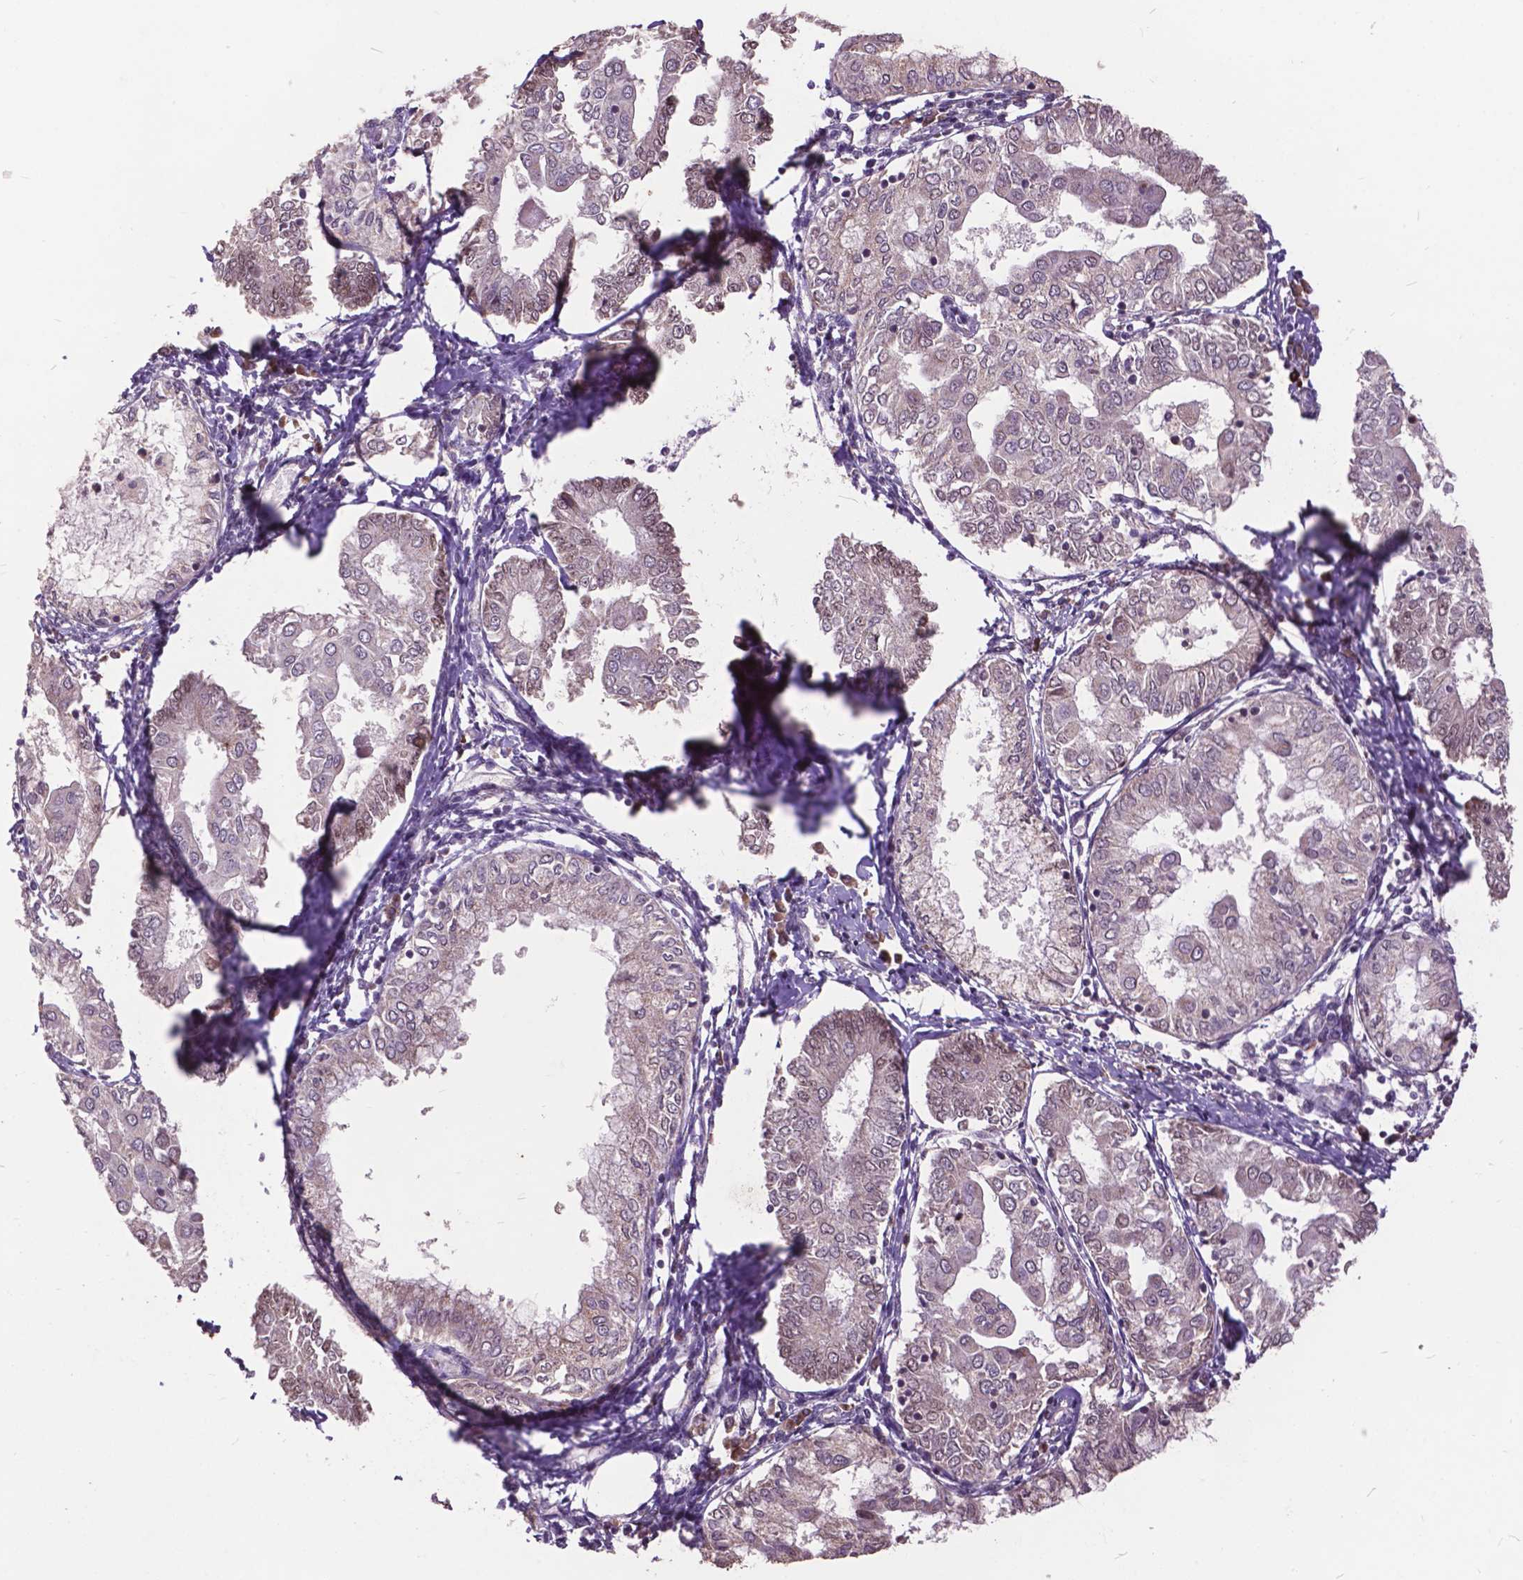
{"staining": {"intensity": "moderate", "quantity": "<25%", "location": "nuclear"}, "tissue": "endometrial cancer", "cell_type": "Tumor cells", "image_type": "cancer", "snomed": [{"axis": "morphology", "description": "Adenocarcinoma, NOS"}, {"axis": "topography", "description": "Endometrium"}], "caption": "Moderate nuclear expression is appreciated in approximately <25% of tumor cells in endometrial cancer (adenocarcinoma). (Brightfield microscopy of DAB IHC at high magnification).", "gene": "MSH2", "patient": {"sex": "female", "age": 68}}